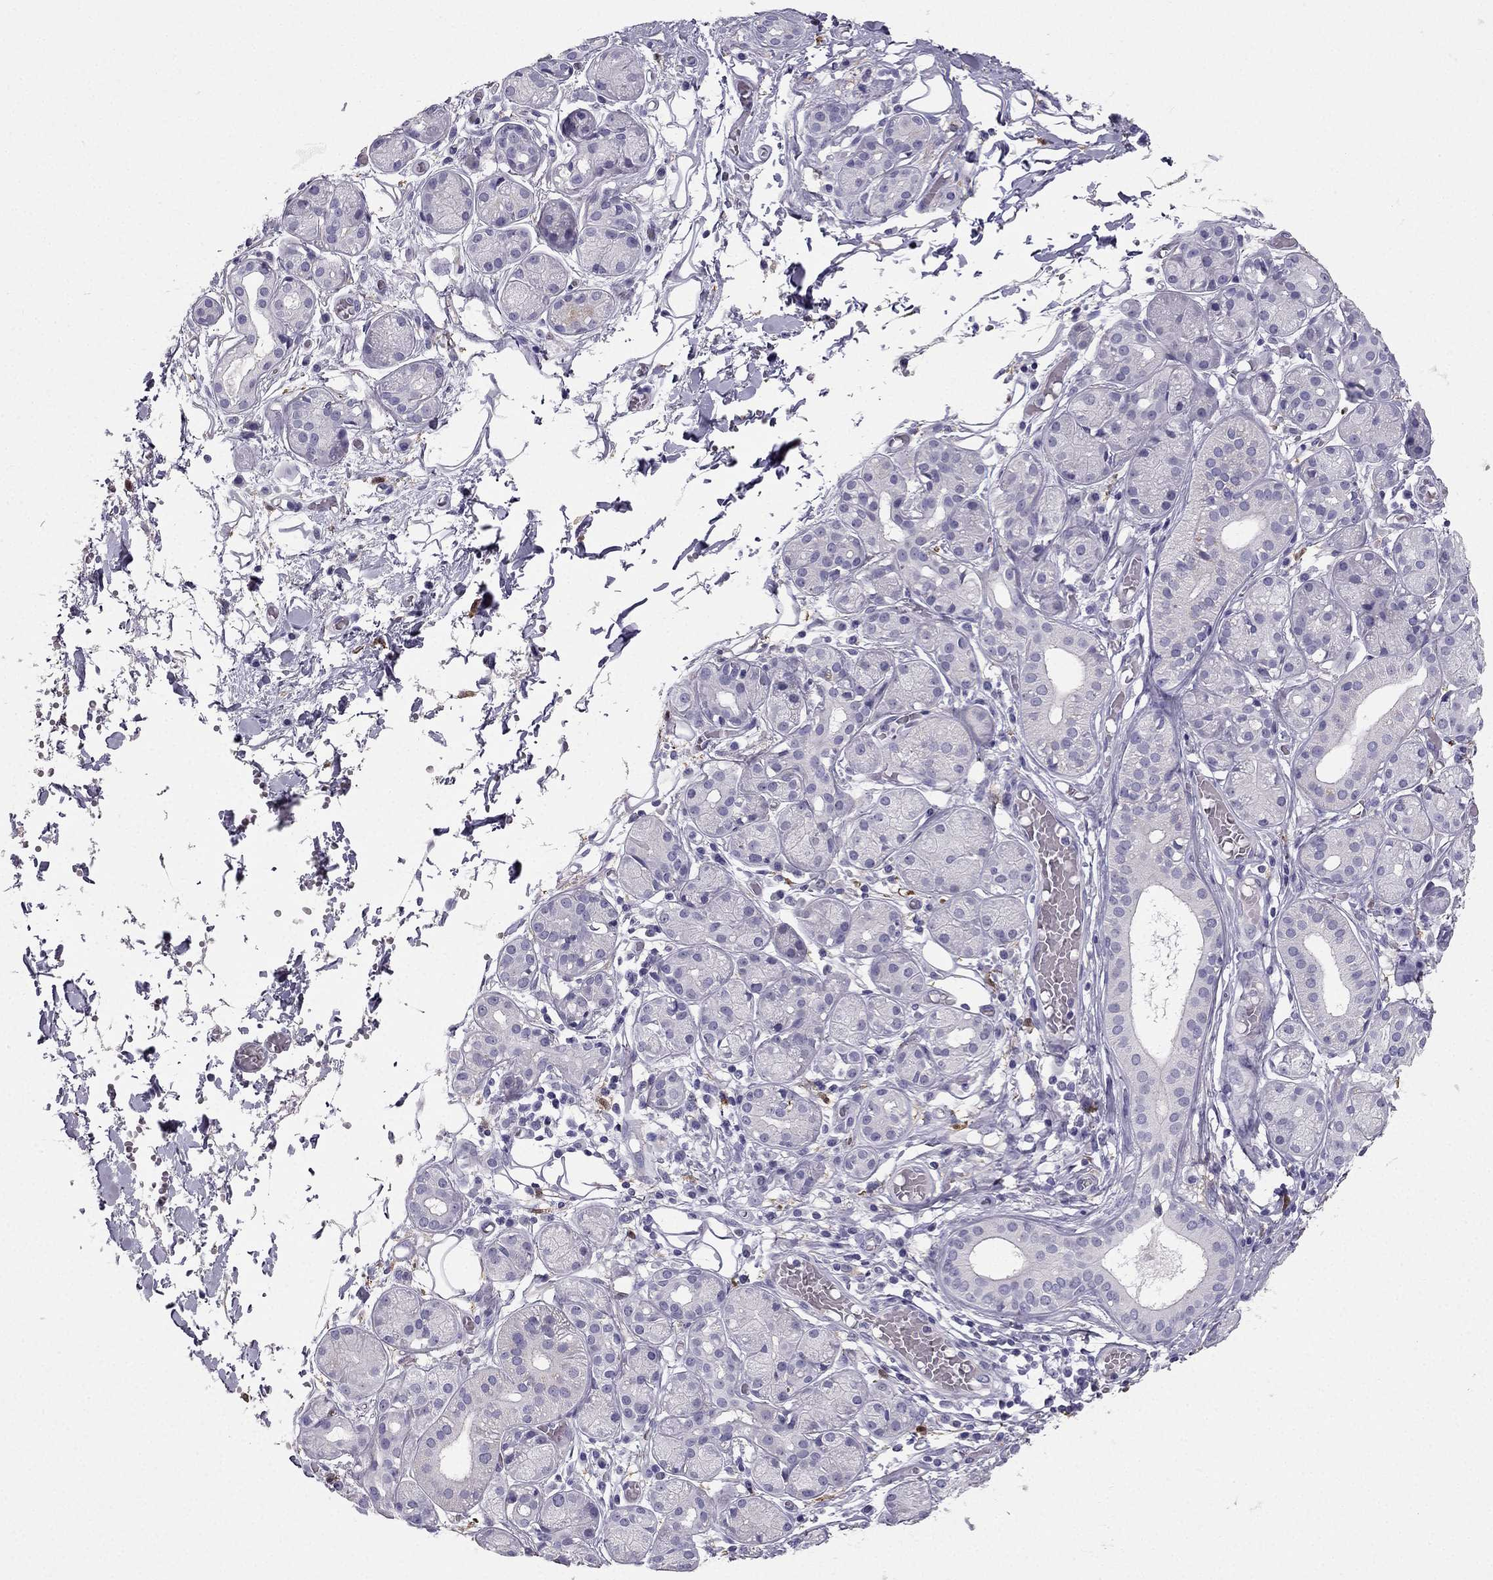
{"staining": {"intensity": "negative", "quantity": "none", "location": "none"}, "tissue": "salivary gland", "cell_type": "Glandular cells", "image_type": "normal", "snomed": [{"axis": "morphology", "description": "Normal tissue, NOS"}, {"axis": "topography", "description": "Salivary gland"}, {"axis": "topography", "description": "Peripheral nerve tissue"}], "caption": "Photomicrograph shows no significant protein staining in glandular cells of unremarkable salivary gland.", "gene": "LMTK3", "patient": {"sex": "male", "age": 71}}